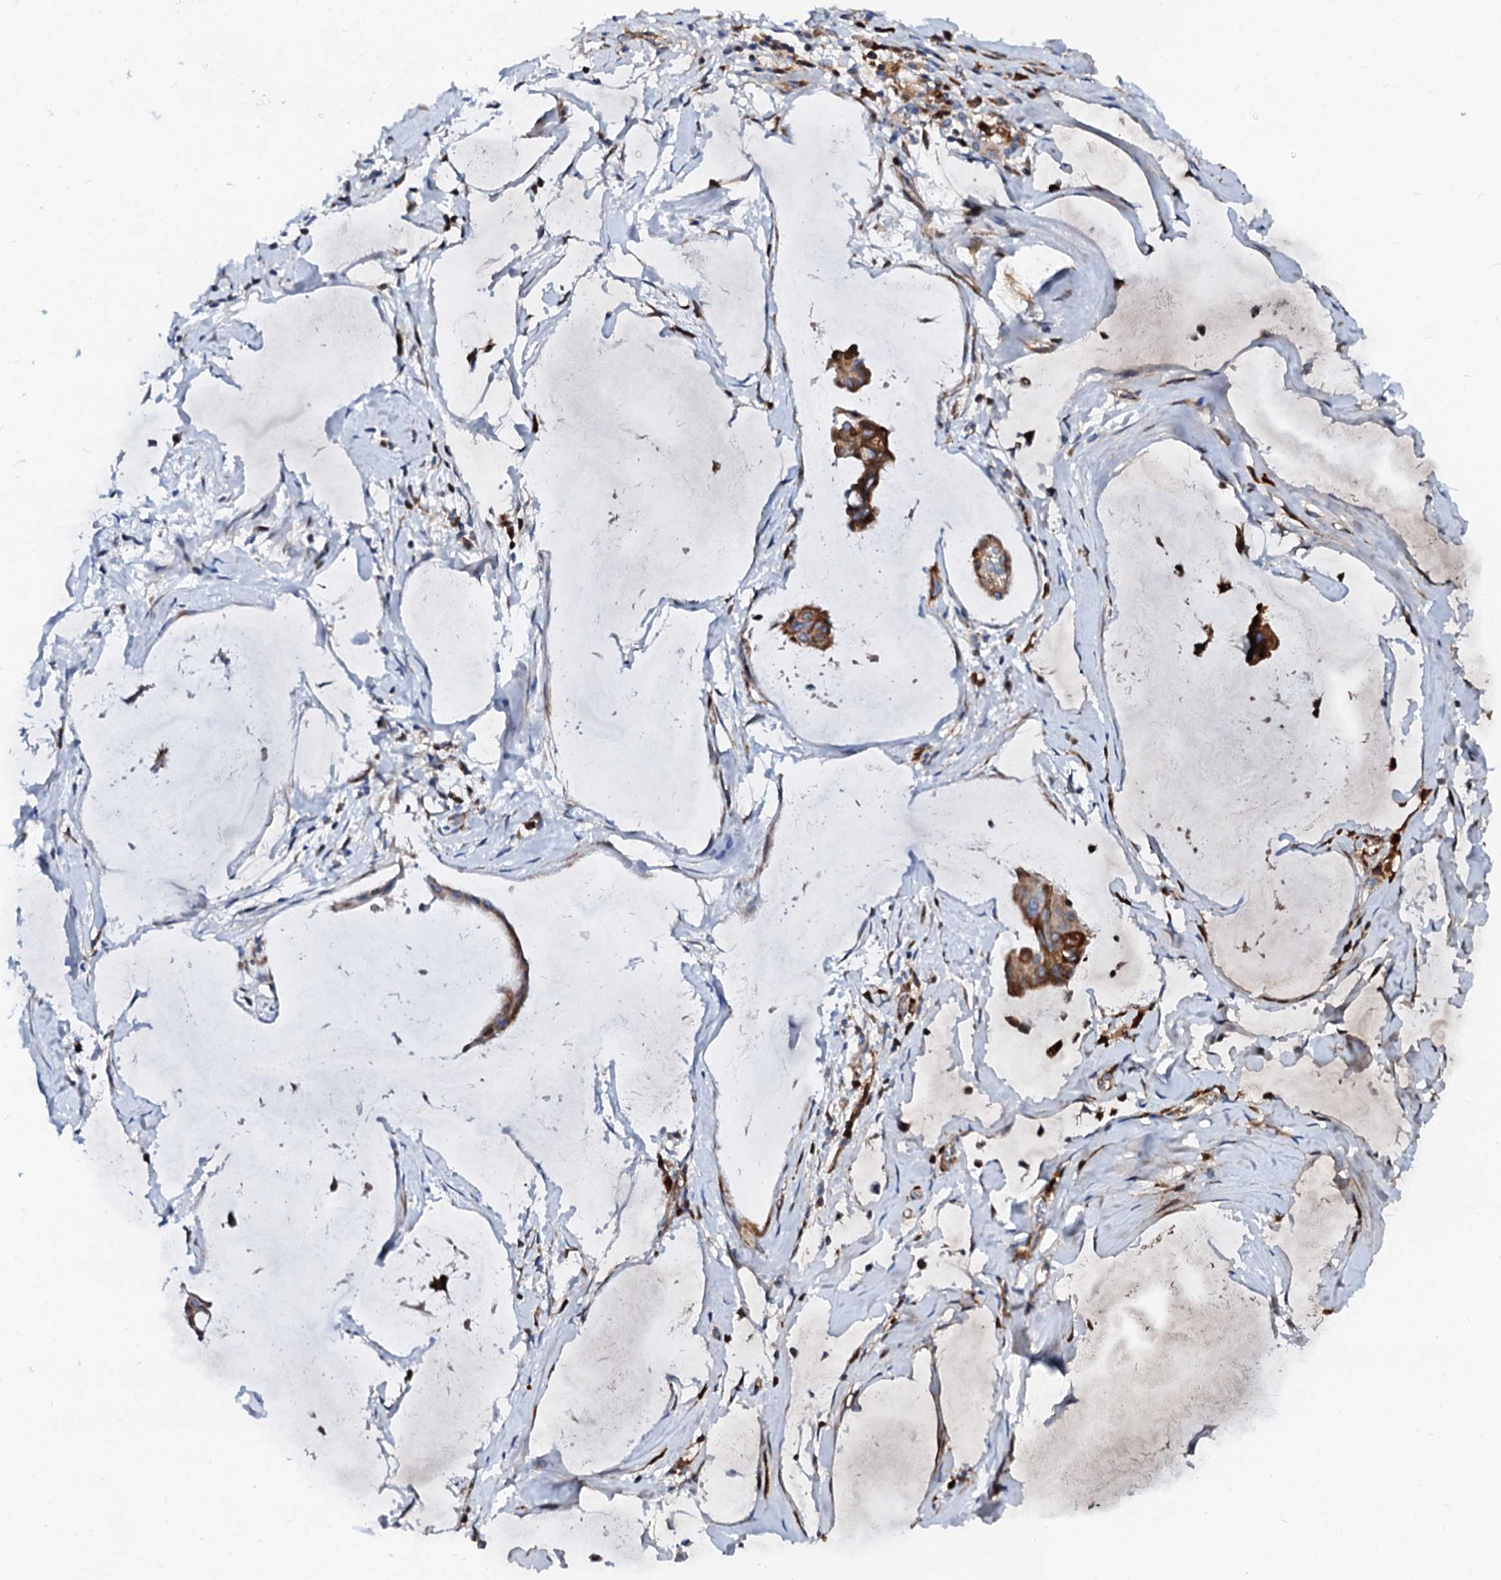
{"staining": {"intensity": "moderate", "quantity": "25%-75%", "location": "cytoplasmic/membranous"}, "tissue": "ovarian cancer", "cell_type": "Tumor cells", "image_type": "cancer", "snomed": [{"axis": "morphology", "description": "Cystadenocarcinoma, mucinous, NOS"}, {"axis": "topography", "description": "Ovary"}], "caption": "Tumor cells show medium levels of moderate cytoplasmic/membranous staining in about 25%-75% of cells in human ovarian cancer (mucinous cystadenocarcinoma). (brown staining indicates protein expression, while blue staining denotes nuclei).", "gene": "SLC10A7", "patient": {"sex": "female", "age": 73}}